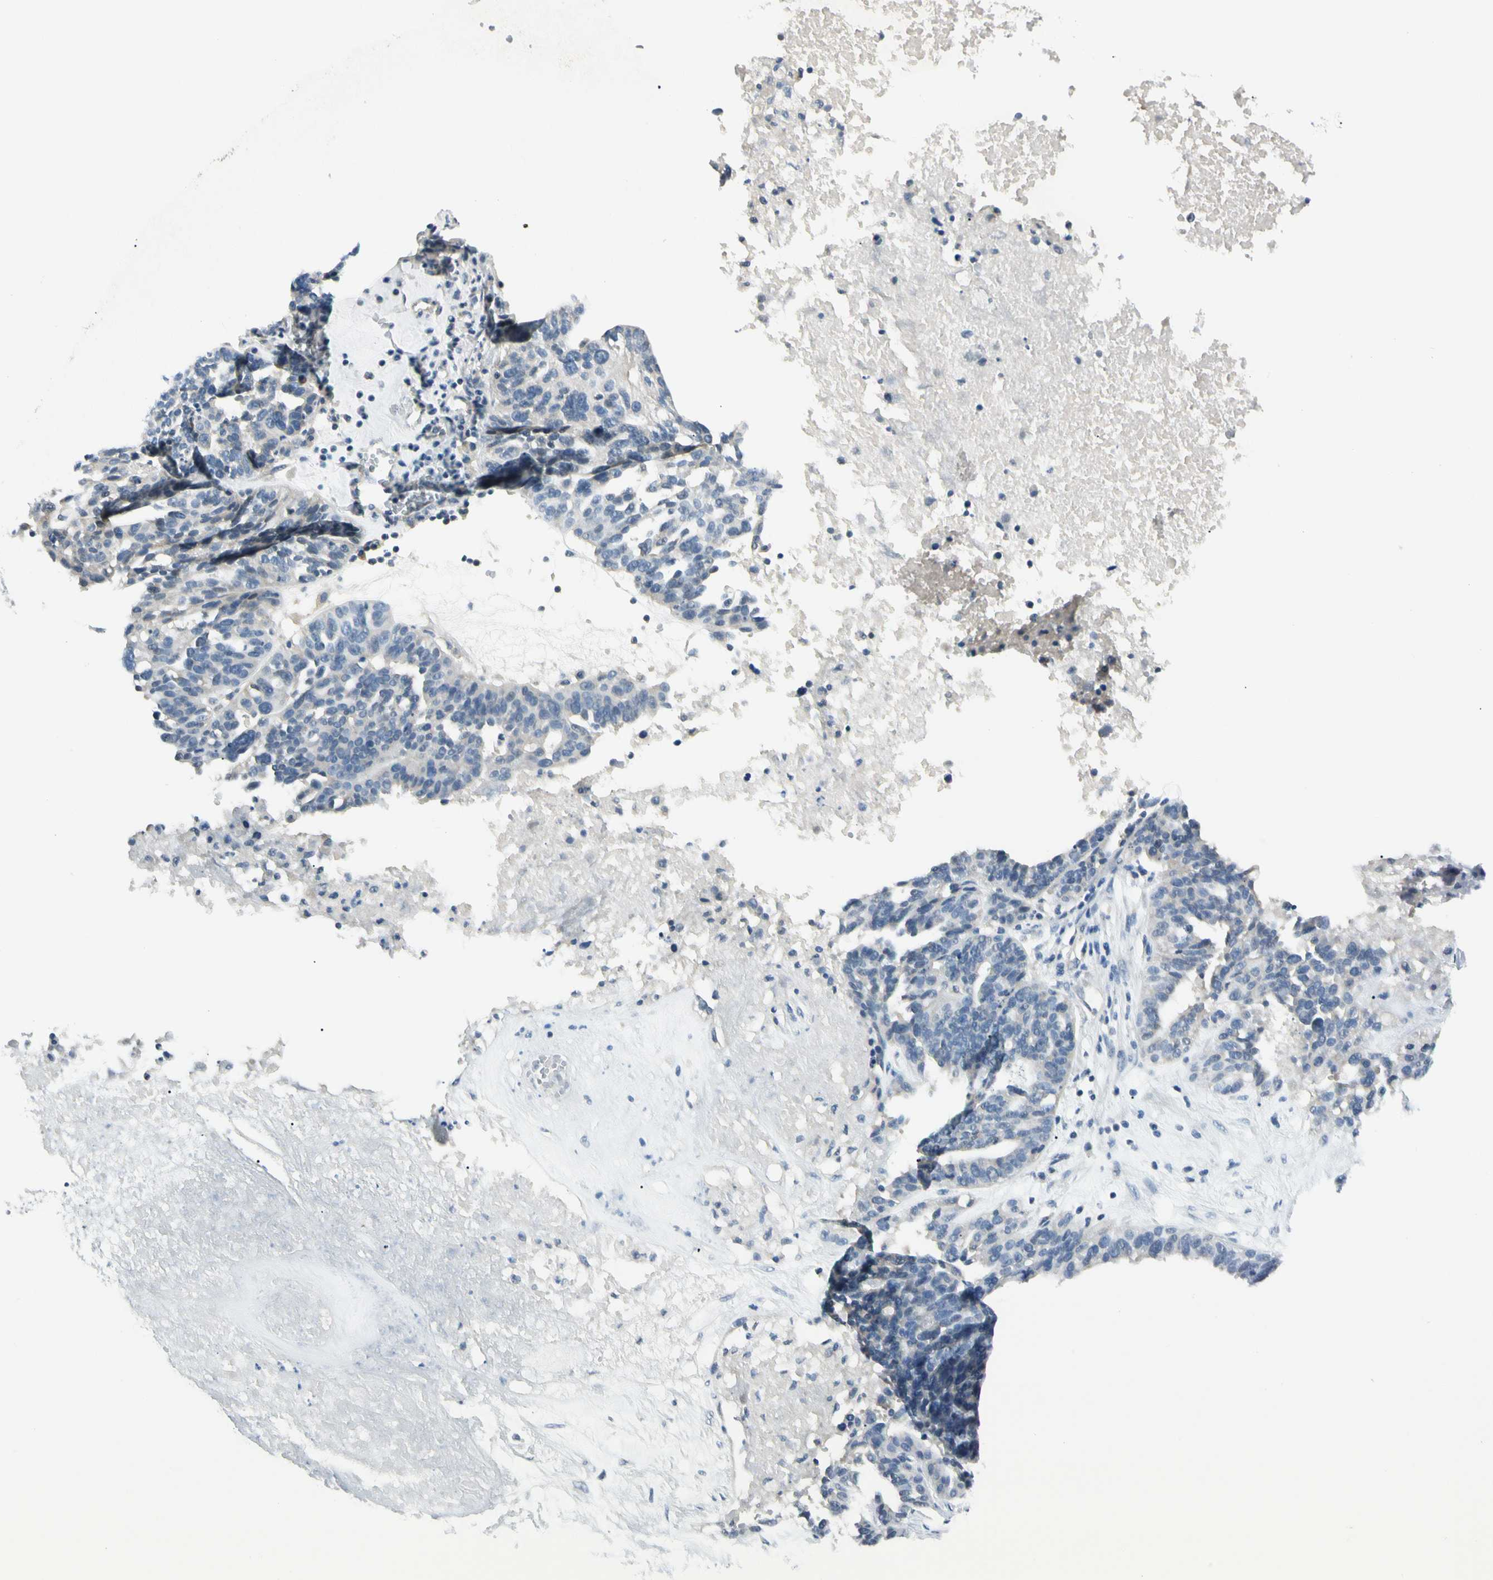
{"staining": {"intensity": "negative", "quantity": "none", "location": "none"}, "tissue": "ovarian cancer", "cell_type": "Tumor cells", "image_type": "cancer", "snomed": [{"axis": "morphology", "description": "Cystadenocarcinoma, serous, NOS"}, {"axis": "topography", "description": "Ovary"}], "caption": "Ovarian serous cystadenocarcinoma was stained to show a protein in brown. There is no significant positivity in tumor cells.", "gene": "SLC6A15", "patient": {"sex": "female", "age": 59}}